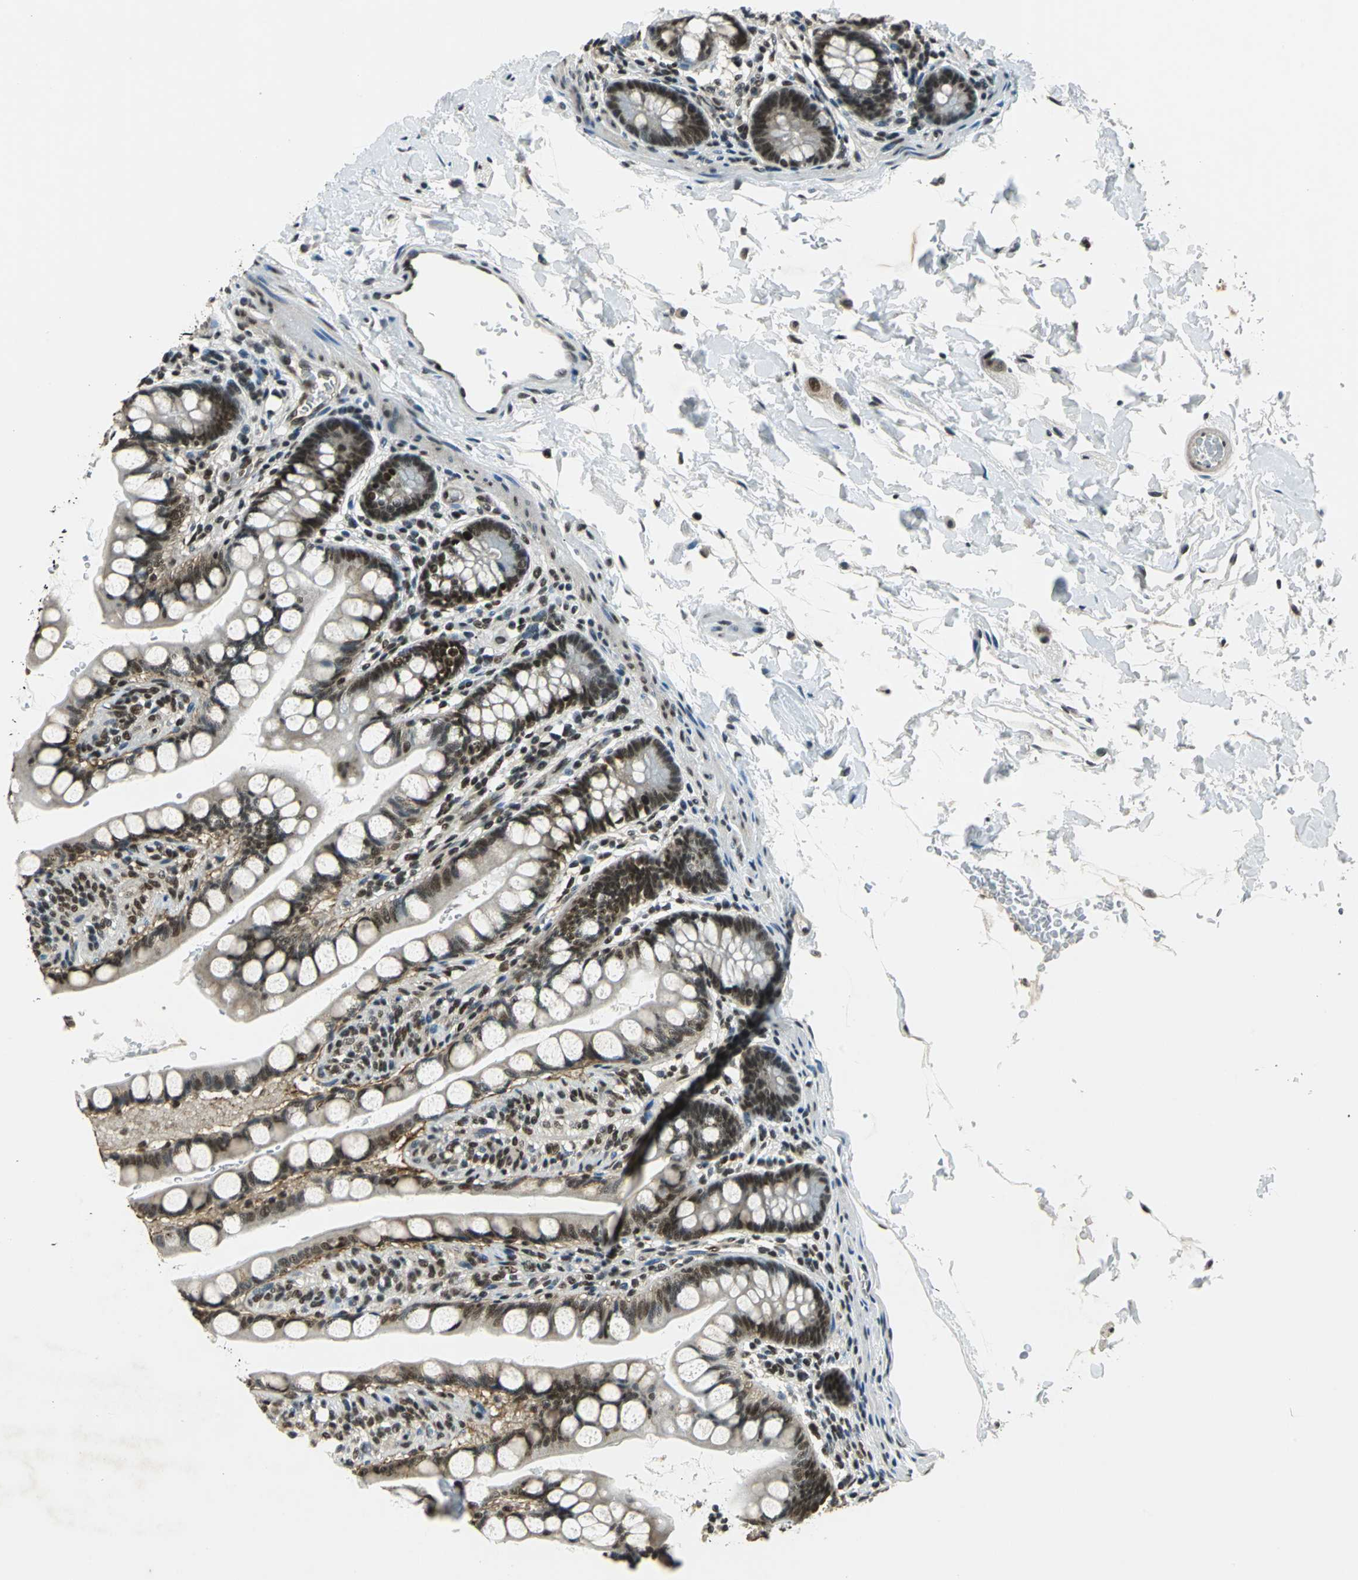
{"staining": {"intensity": "strong", "quantity": ">75%", "location": "nuclear"}, "tissue": "small intestine", "cell_type": "Glandular cells", "image_type": "normal", "snomed": [{"axis": "morphology", "description": "Normal tissue, NOS"}, {"axis": "topography", "description": "Small intestine"}], "caption": "High-power microscopy captured an immunohistochemistry (IHC) photomicrograph of unremarkable small intestine, revealing strong nuclear positivity in approximately >75% of glandular cells.", "gene": "RBM14", "patient": {"sex": "female", "age": 58}}